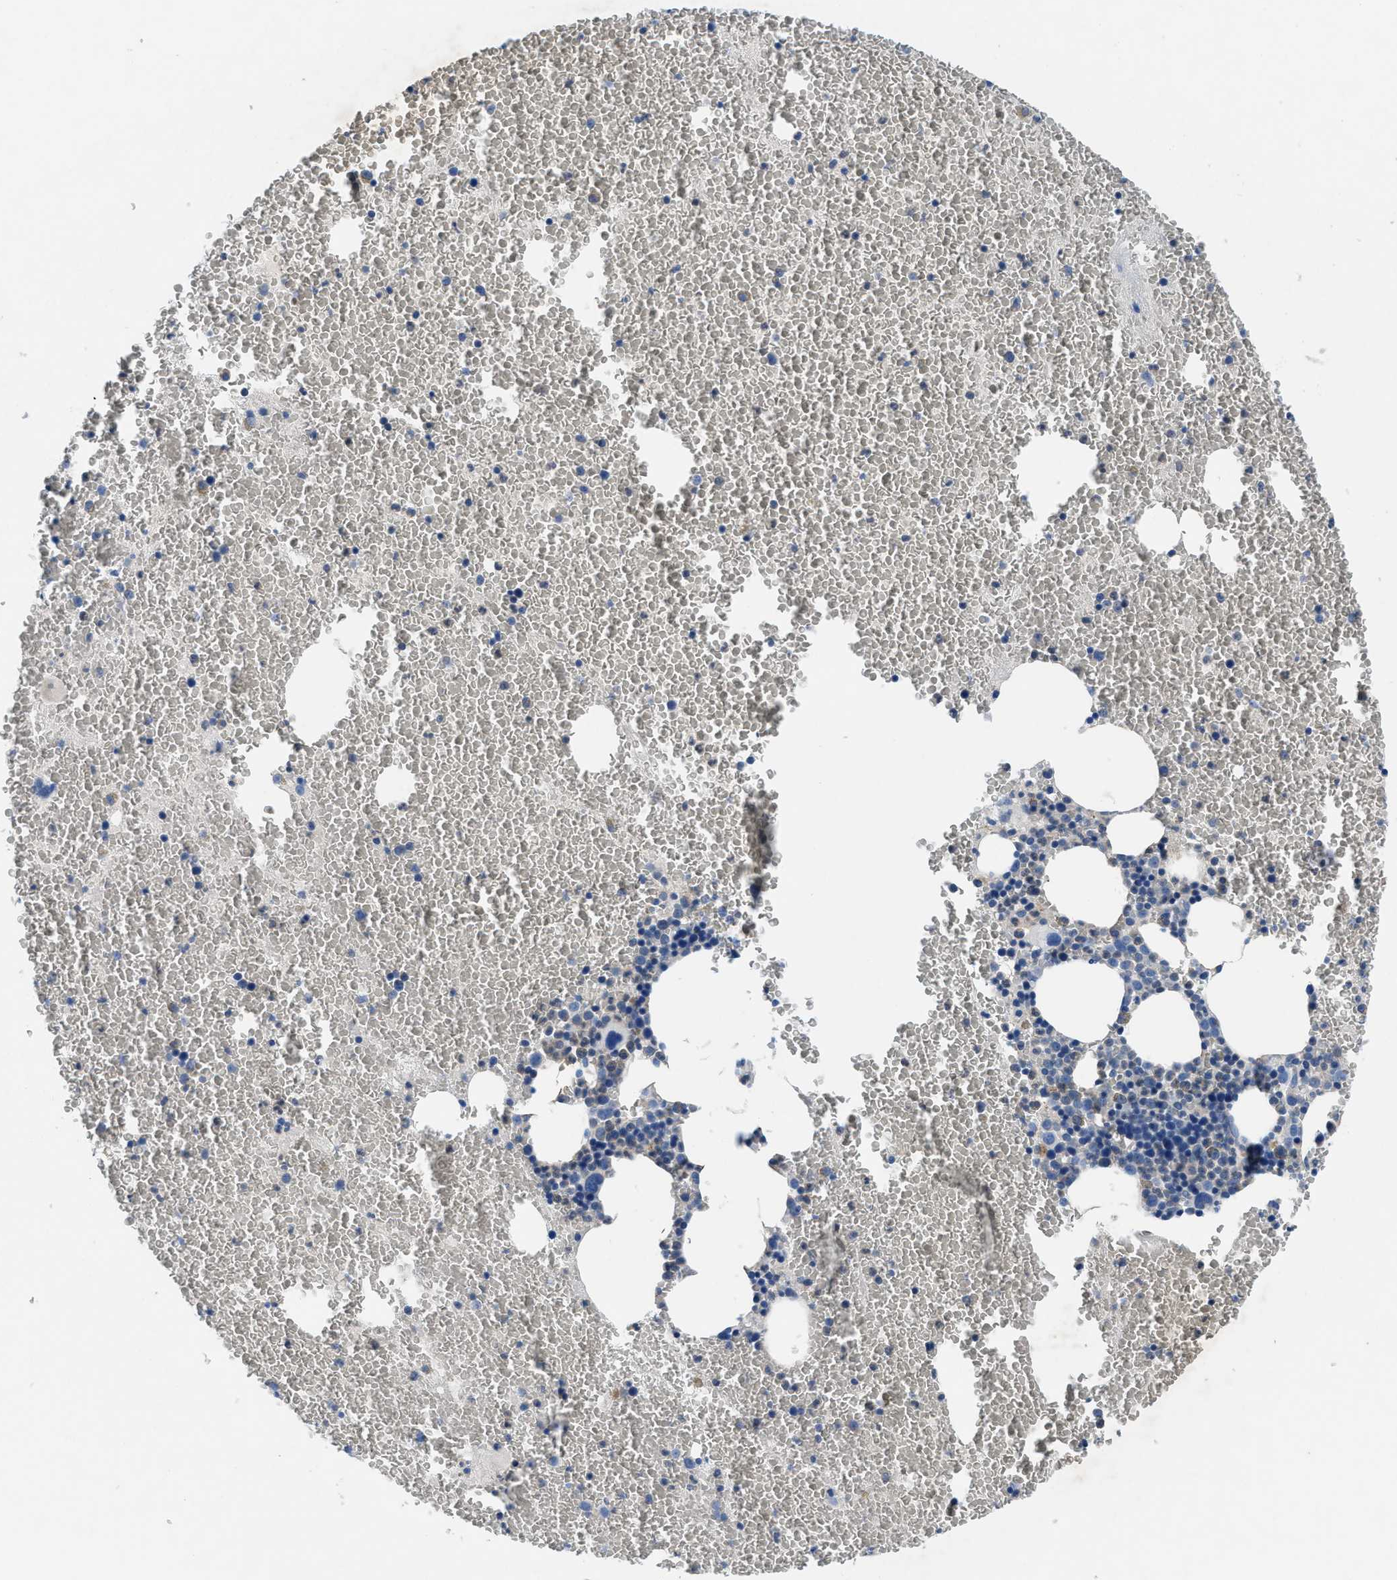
{"staining": {"intensity": "negative", "quantity": "none", "location": "none"}, "tissue": "bone marrow", "cell_type": "Hematopoietic cells", "image_type": "normal", "snomed": [{"axis": "morphology", "description": "Normal tissue, NOS"}, {"axis": "morphology", "description": "Inflammation, NOS"}, {"axis": "topography", "description": "Bone marrow"}], "caption": "This is an IHC image of unremarkable bone marrow. There is no staining in hematopoietic cells.", "gene": "PGR", "patient": {"sex": "male", "age": 47}}